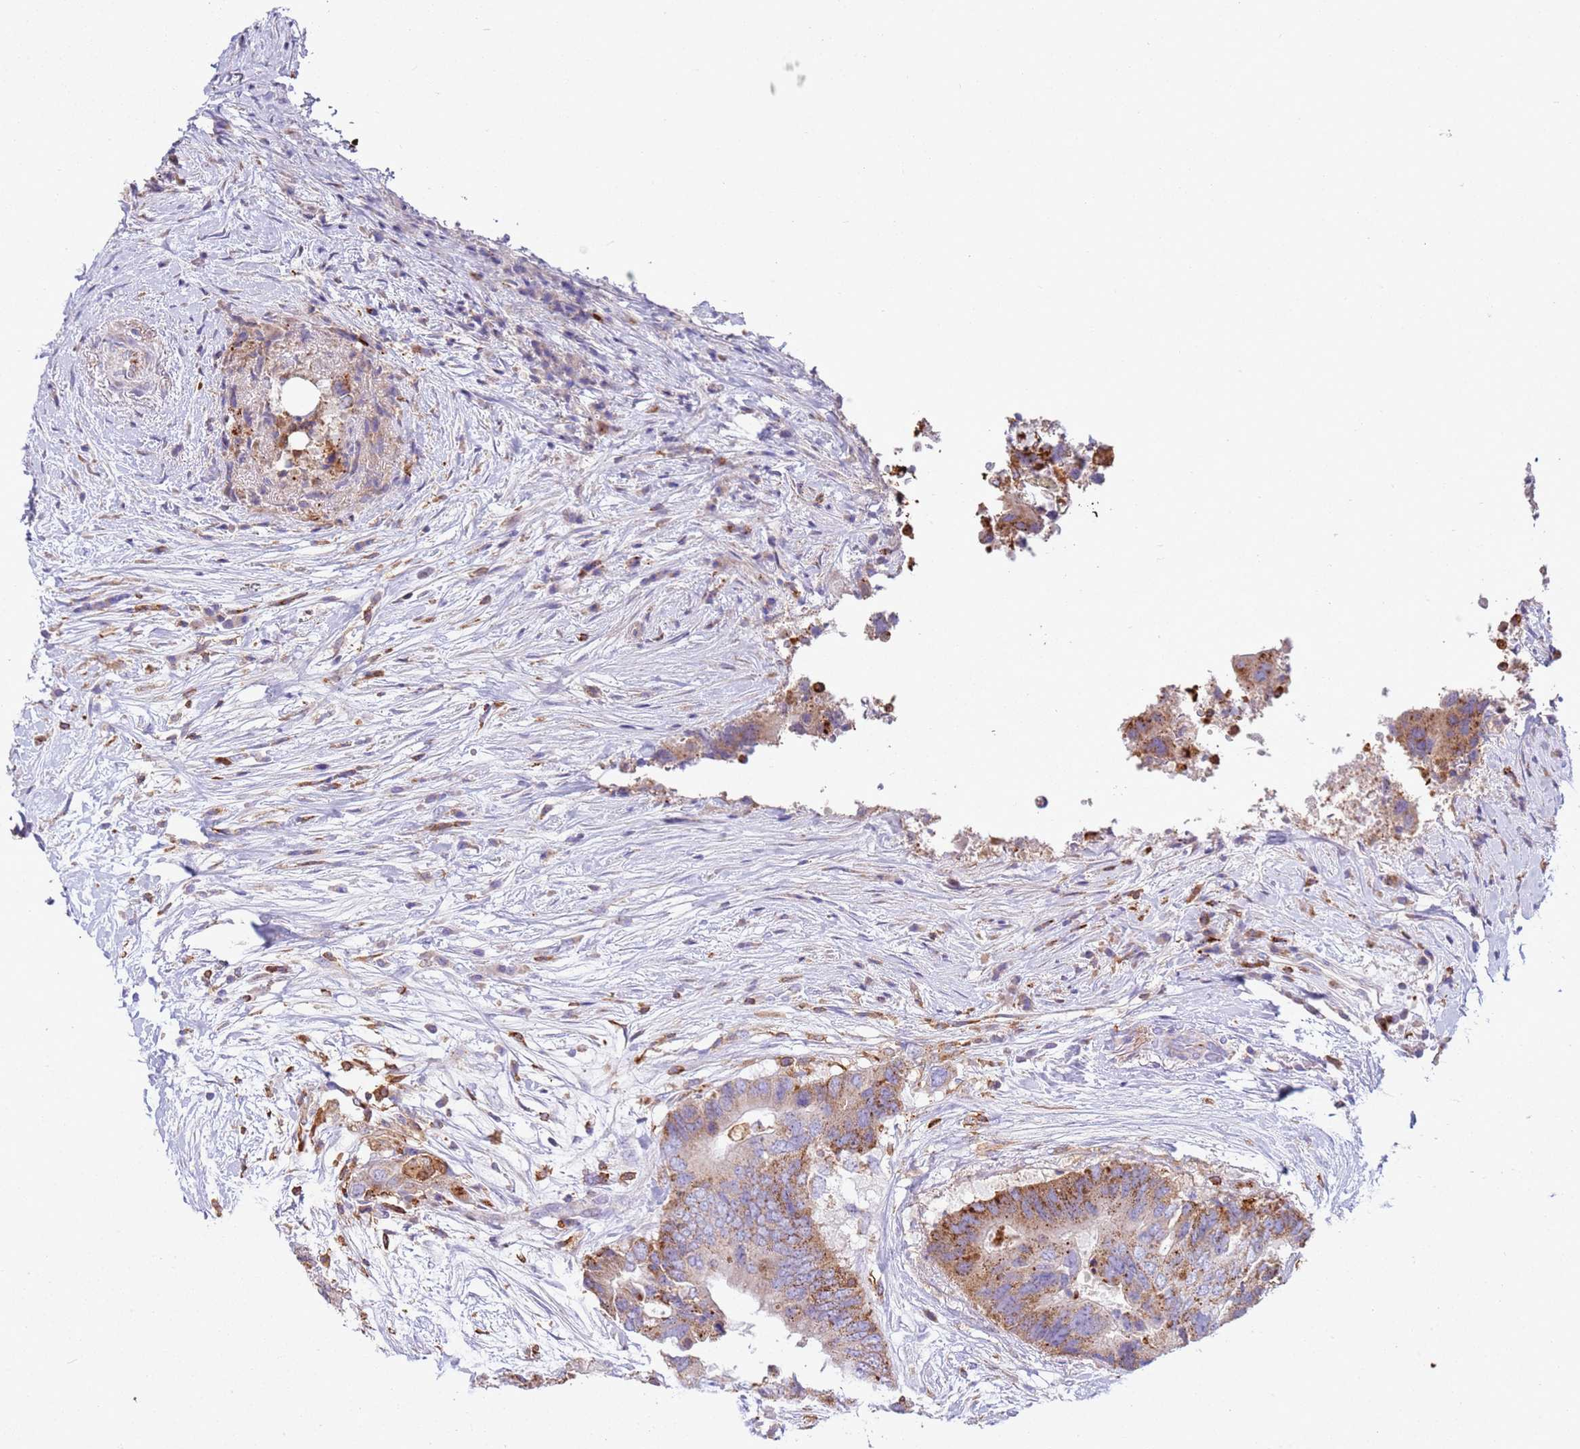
{"staining": {"intensity": "strong", "quantity": "25%-75%", "location": "cytoplasmic/membranous"}, "tissue": "colorectal cancer", "cell_type": "Tumor cells", "image_type": "cancer", "snomed": [{"axis": "morphology", "description": "Adenocarcinoma, NOS"}, {"axis": "topography", "description": "Colon"}], "caption": "Protein staining displays strong cytoplasmic/membranous expression in approximately 25%-75% of tumor cells in colorectal cancer.", "gene": "TTPAL", "patient": {"sex": "male", "age": 71}}